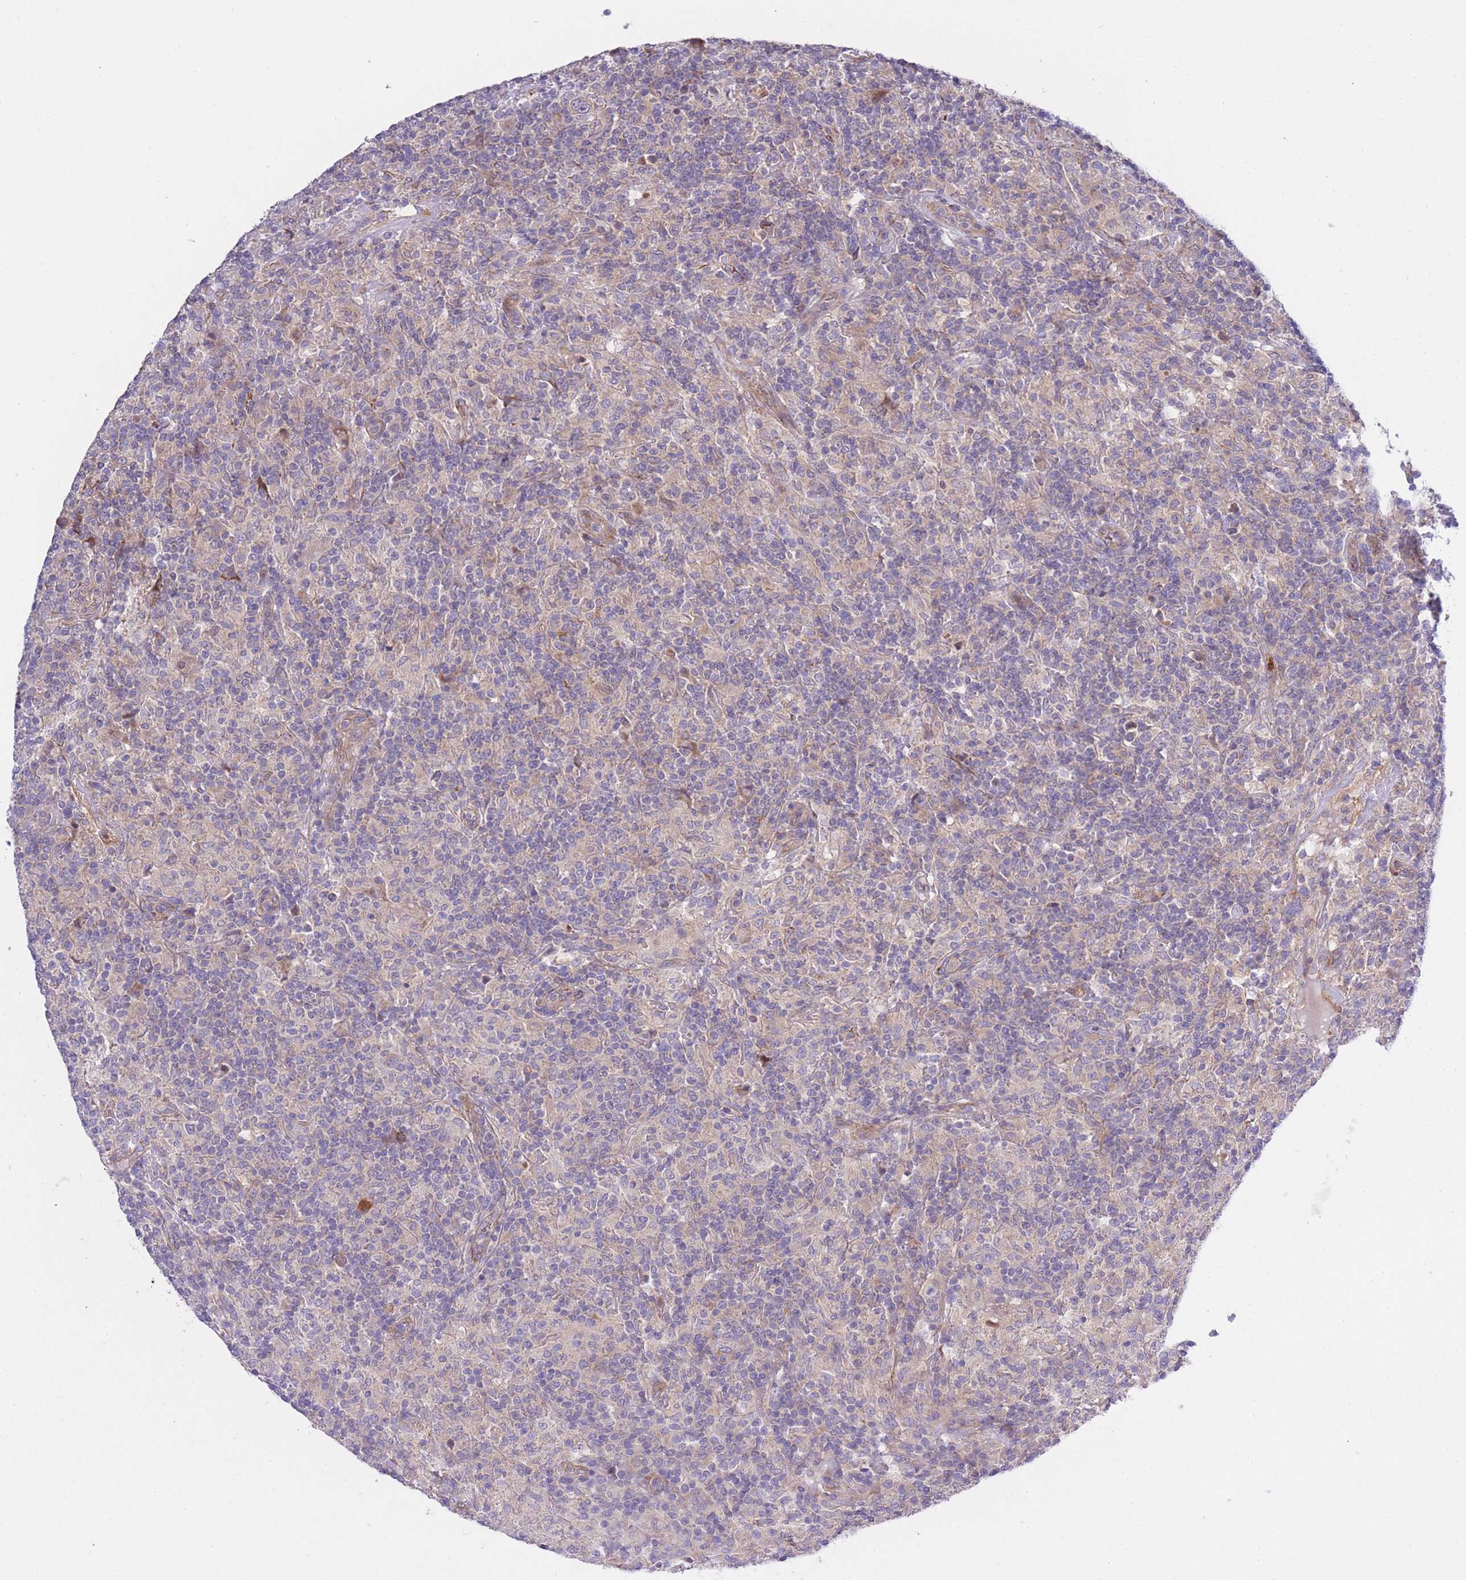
{"staining": {"intensity": "negative", "quantity": "none", "location": "none"}, "tissue": "lymphoma", "cell_type": "Tumor cells", "image_type": "cancer", "snomed": [{"axis": "morphology", "description": "Hodgkin's disease, NOS"}, {"axis": "topography", "description": "Lymph node"}], "caption": "Histopathology image shows no protein positivity in tumor cells of Hodgkin's disease tissue.", "gene": "CHAC1", "patient": {"sex": "male", "age": 70}}